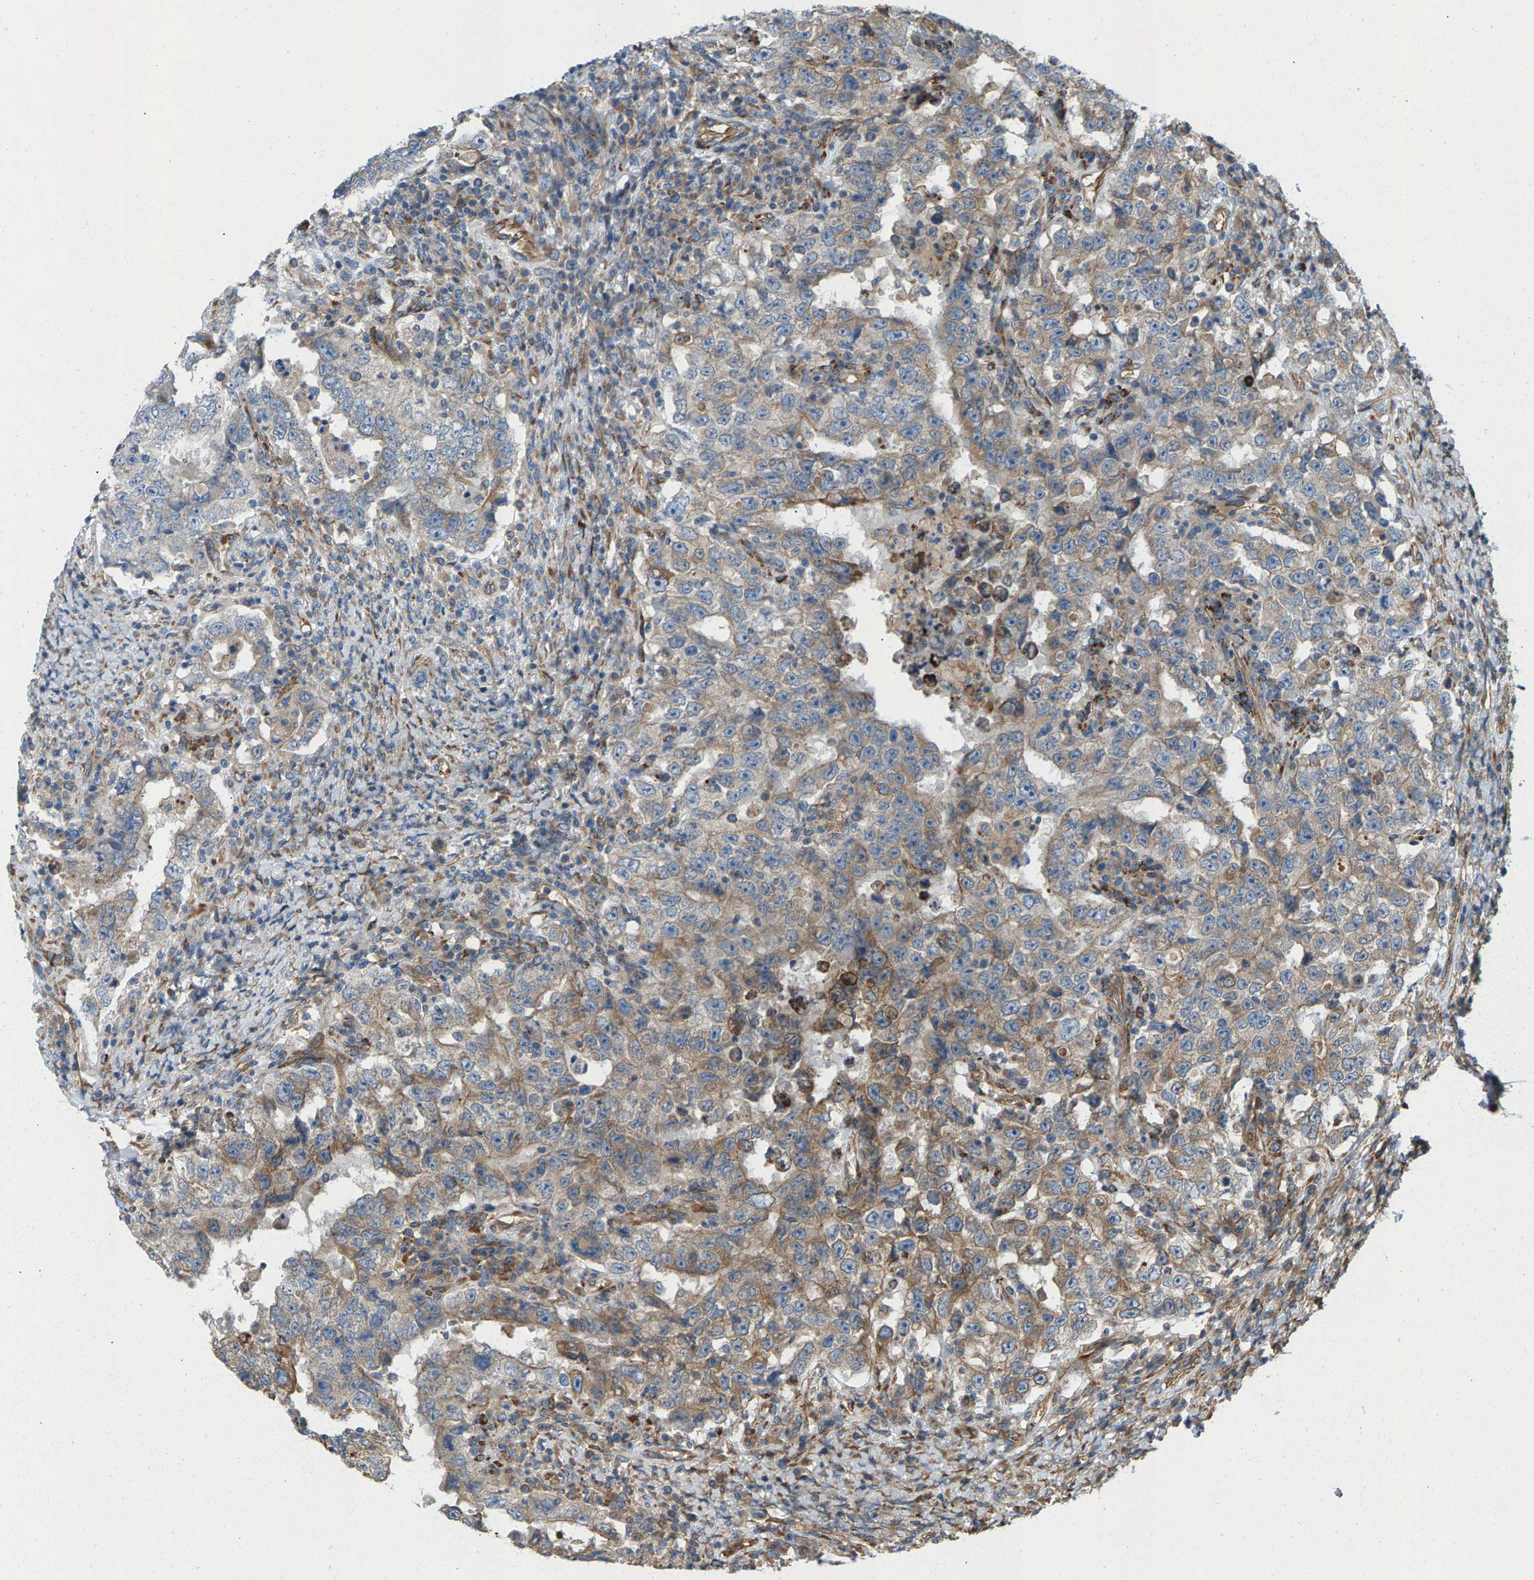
{"staining": {"intensity": "weak", "quantity": "25%-75%", "location": "cytoplasmic/membranous"}, "tissue": "testis cancer", "cell_type": "Tumor cells", "image_type": "cancer", "snomed": [{"axis": "morphology", "description": "Carcinoma, Embryonal, NOS"}, {"axis": "topography", "description": "Testis"}], "caption": "Tumor cells display weak cytoplasmic/membranous positivity in approximately 25%-75% of cells in testis embryonal carcinoma. (IHC, brightfield microscopy, high magnification).", "gene": "PDCL", "patient": {"sex": "male", "age": 26}}